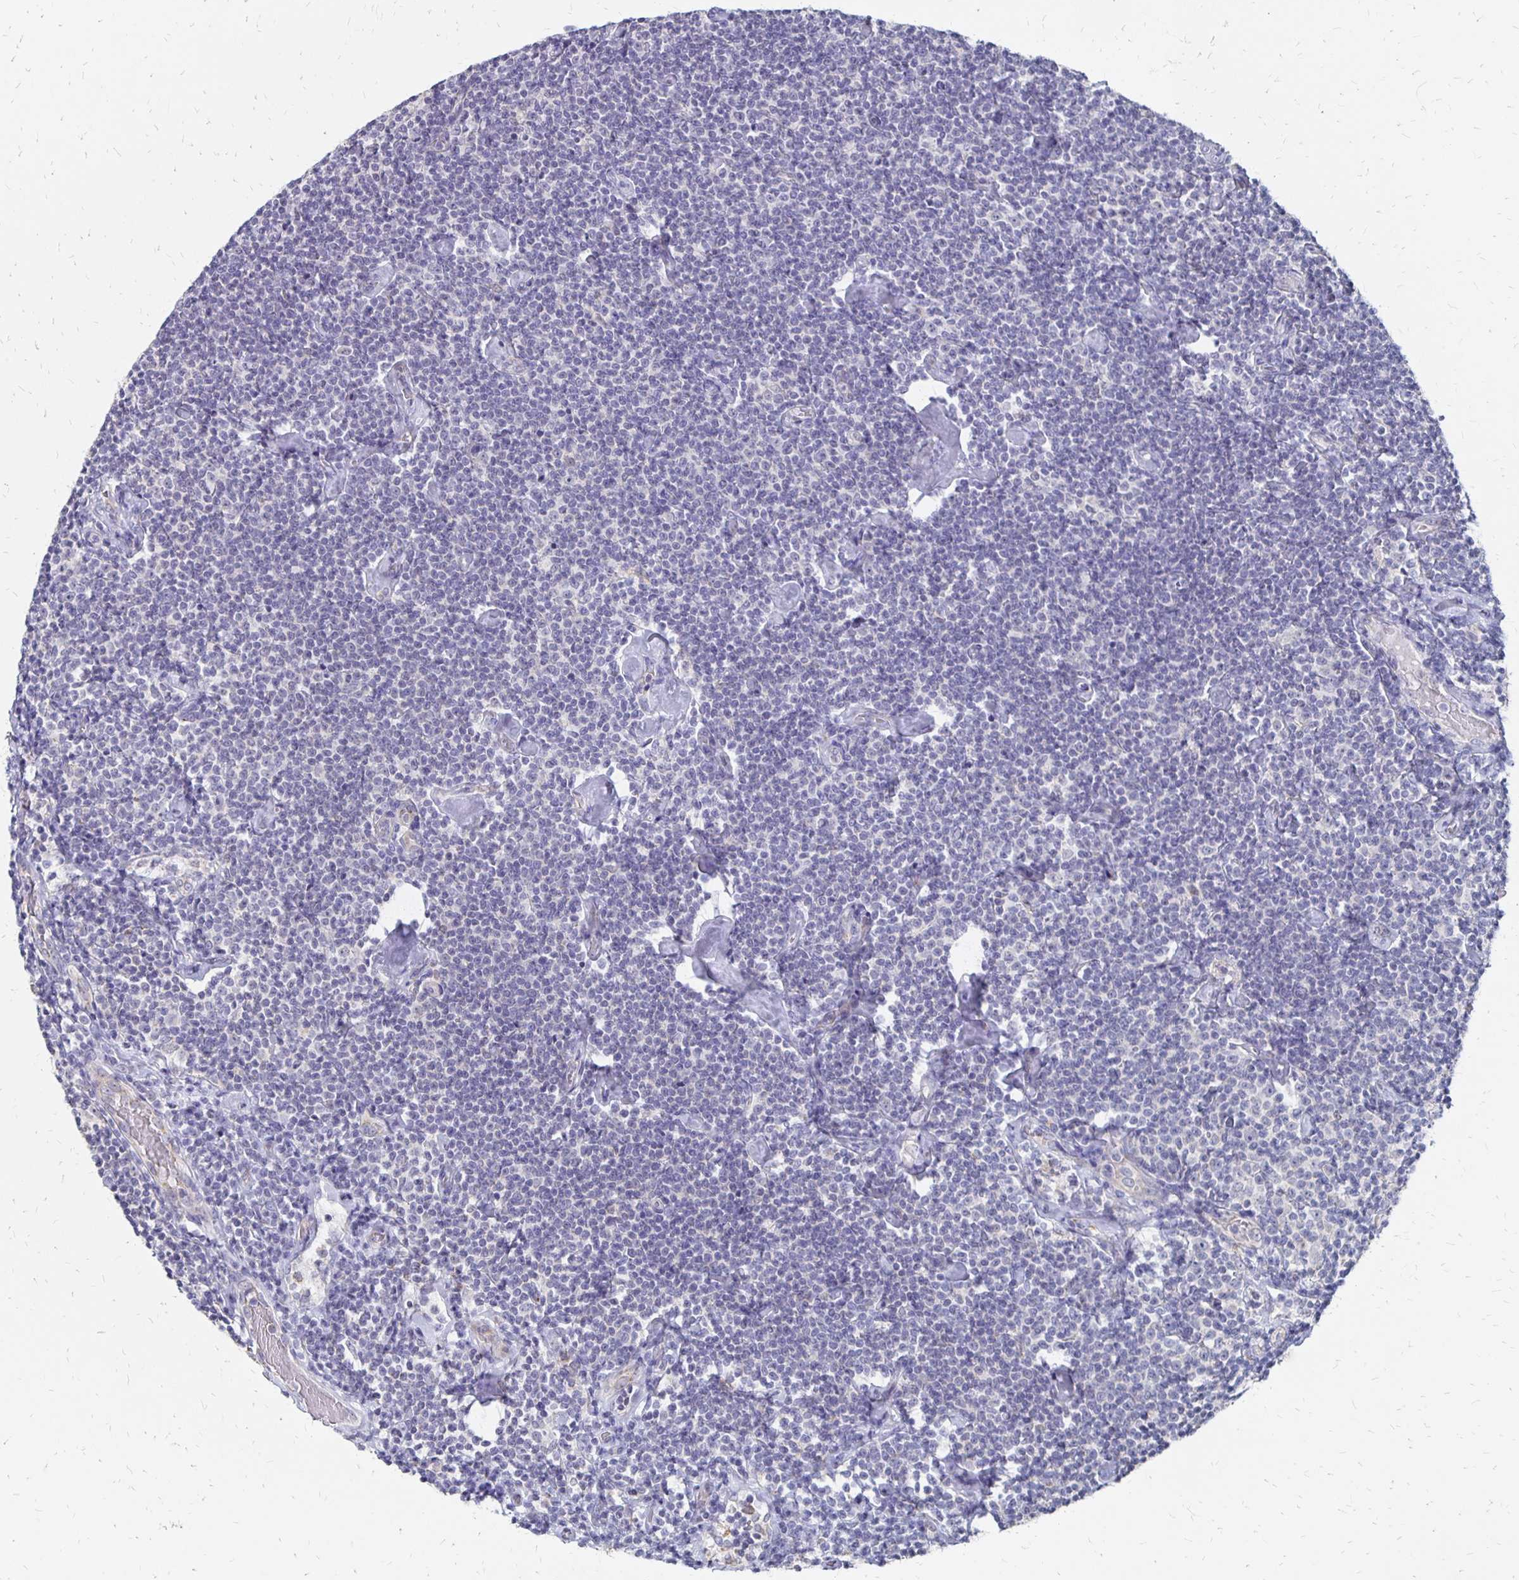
{"staining": {"intensity": "negative", "quantity": "none", "location": "none"}, "tissue": "lymphoma", "cell_type": "Tumor cells", "image_type": "cancer", "snomed": [{"axis": "morphology", "description": "Malignant lymphoma, non-Hodgkin's type, Low grade"}, {"axis": "topography", "description": "Lymph node"}], "caption": "Immunohistochemical staining of human low-grade malignant lymphoma, non-Hodgkin's type displays no significant positivity in tumor cells.", "gene": "ATOSB", "patient": {"sex": "male", "age": 81}}